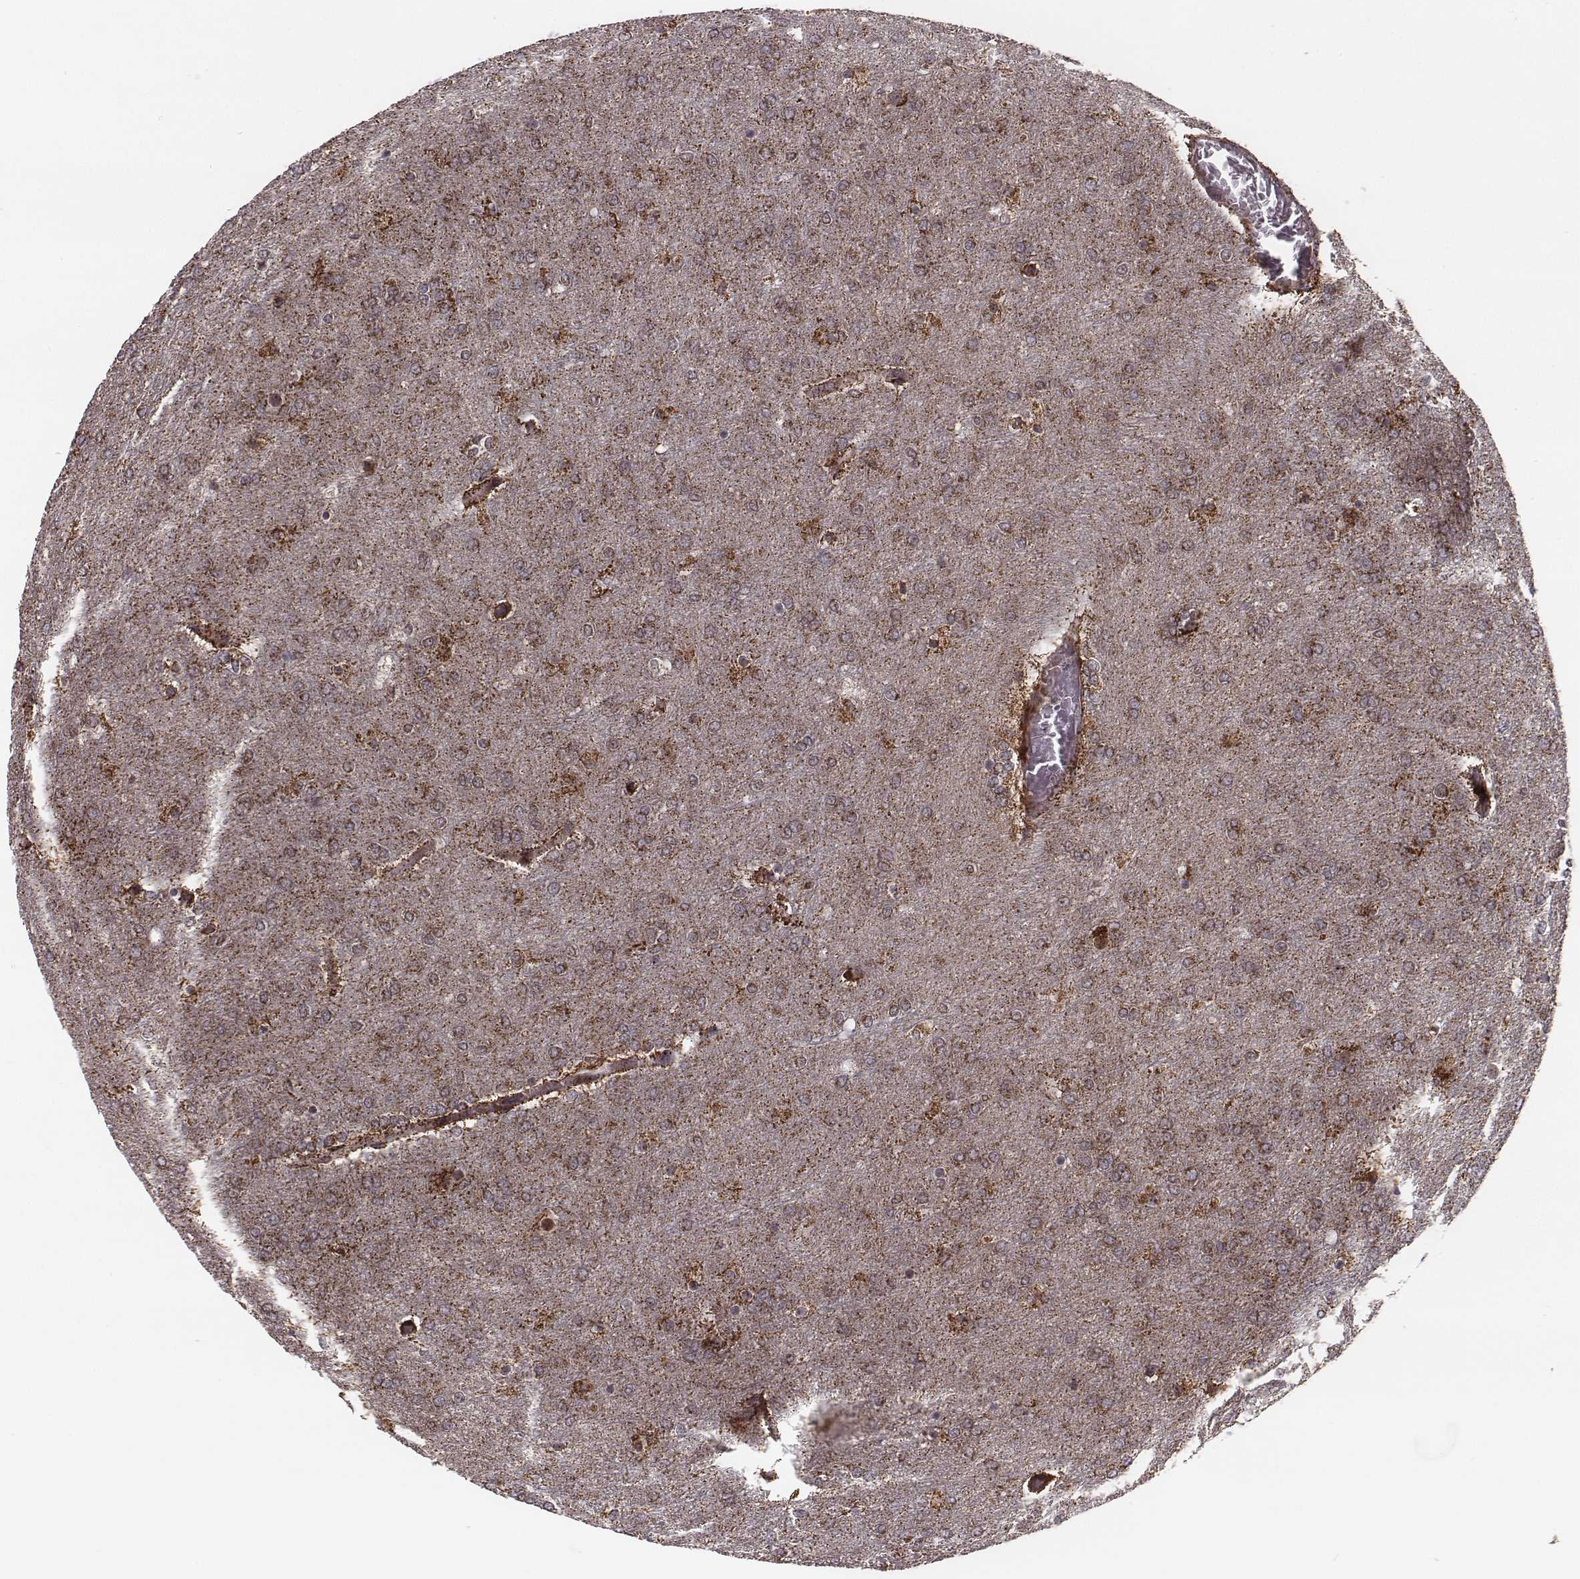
{"staining": {"intensity": "moderate", "quantity": ">75%", "location": "cytoplasmic/membranous"}, "tissue": "glioma", "cell_type": "Tumor cells", "image_type": "cancer", "snomed": [{"axis": "morphology", "description": "Glioma, malignant, High grade"}, {"axis": "topography", "description": "Brain"}], "caption": "A micrograph of high-grade glioma (malignant) stained for a protein reveals moderate cytoplasmic/membranous brown staining in tumor cells.", "gene": "ZDHHC21", "patient": {"sex": "female", "age": 61}}